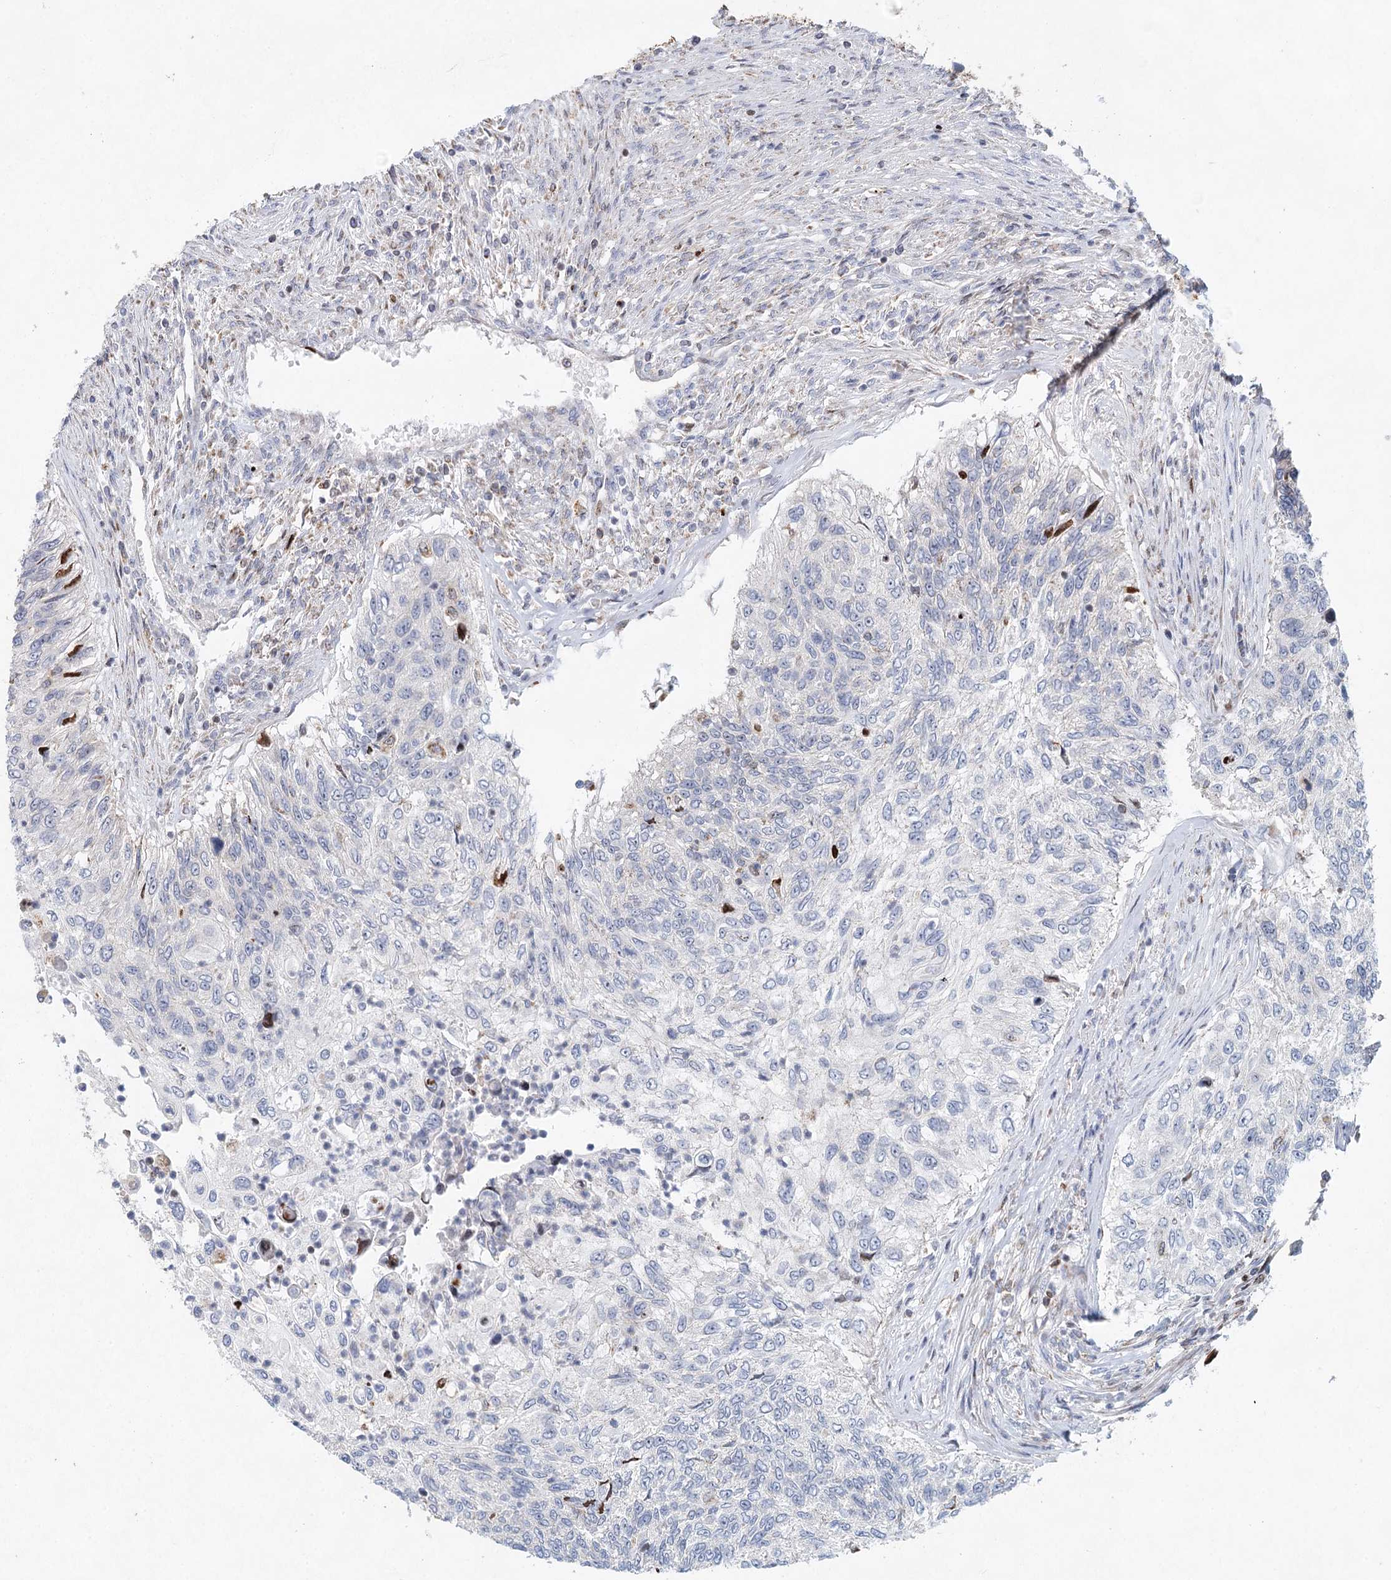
{"staining": {"intensity": "moderate", "quantity": "<25%", "location": "nuclear"}, "tissue": "urothelial cancer", "cell_type": "Tumor cells", "image_type": "cancer", "snomed": [{"axis": "morphology", "description": "Urothelial carcinoma, High grade"}, {"axis": "topography", "description": "Urinary bladder"}], "caption": "IHC photomicrograph of urothelial cancer stained for a protein (brown), which displays low levels of moderate nuclear expression in approximately <25% of tumor cells.", "gene": "XPO6", "patient": {"sex": "female", "age": 60}}